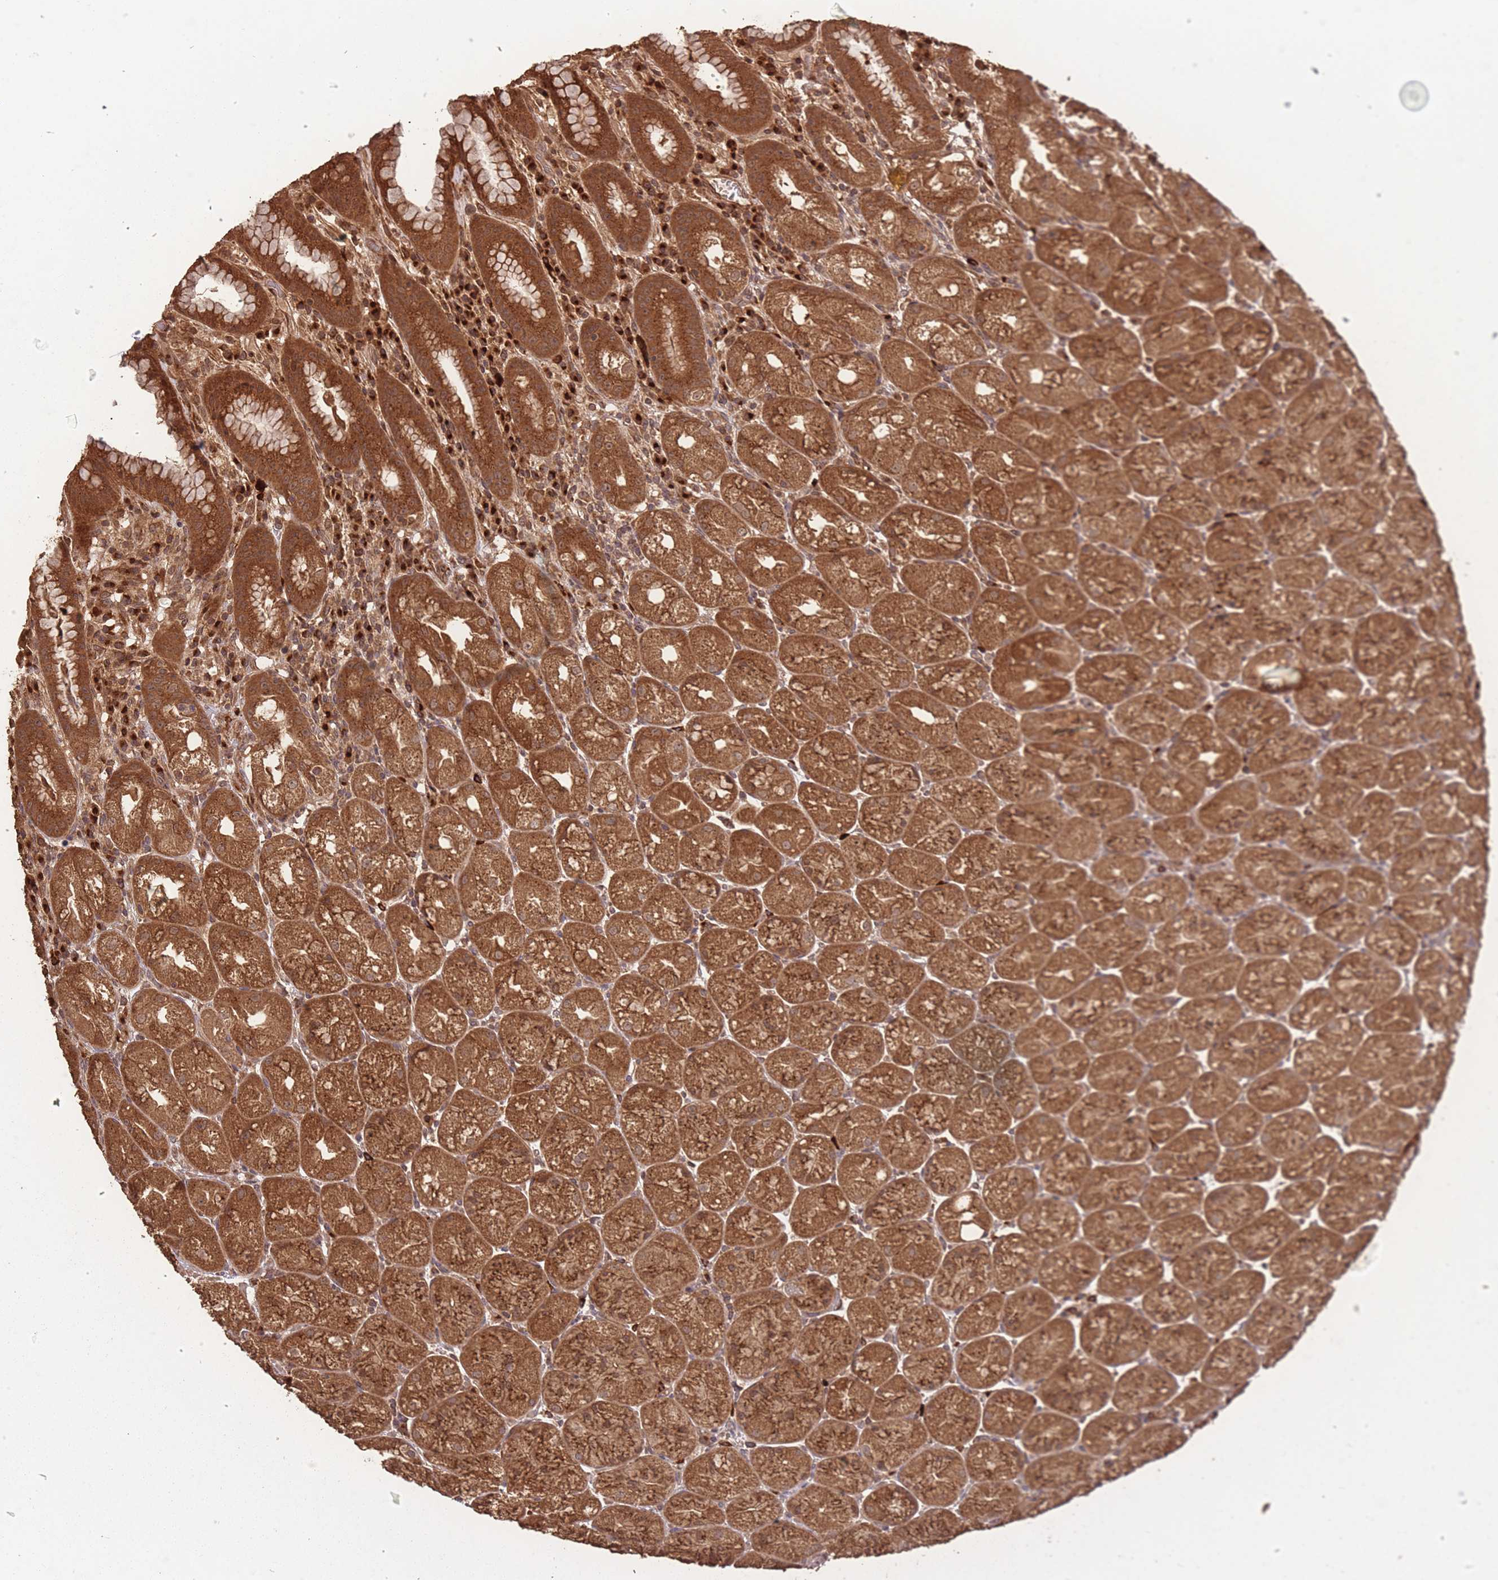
{"staining": {"intensity": "strong", "quantity": ">75%", "location": "cytoplasmic/membranous"}, "tissue": "stomach", "cell_type": "Glandular cells", "image_type": "normal", "snomed": [{"axis": "morphology", "description": "Normal tissue, NOS"}, {"axis": "topography", "description": "Stomach, upper"}], "caption": "Protein staining displays strong cytoplasmic/membranous positivity in approximately >75% of glandular cells in normal stomach. The staining was performed using DAB, with brown indicating positive protein expression. Nuclei are stained blue with hematoxylin.", "gene": "ERBB3", "patient": {"sex": "male", "age": 52}}